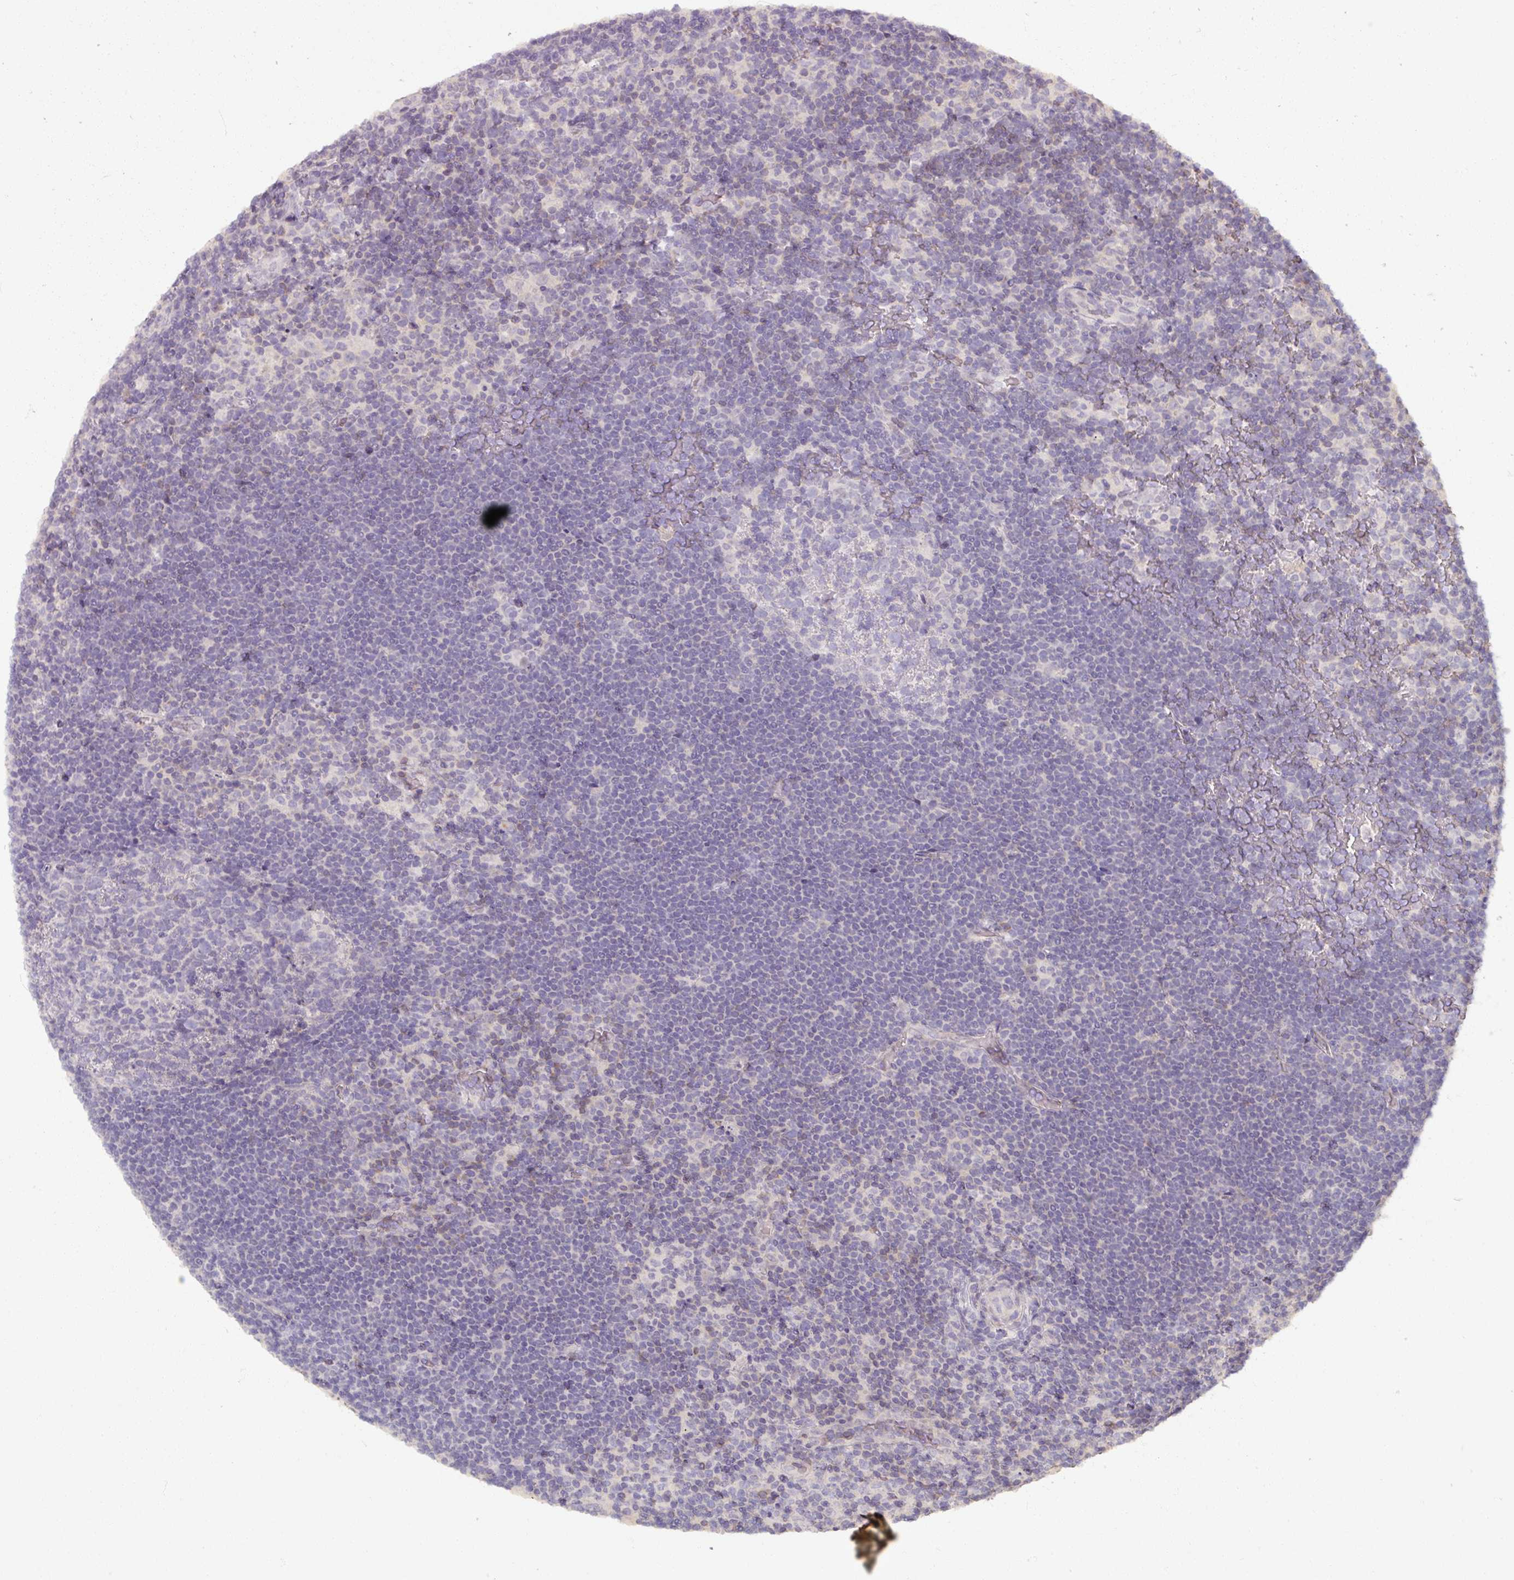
{"staining": {"intensity": "negative", "quantity": "none", "location": "none"}, "tissue": "lymphoma", "cell_type": "Tumor cells", "image_type": "cancer", "snomed": [{"axis": "morphology", "description": "Hodgkin's disease, NOS"}, {"axis": "topography", "description": "Lymph node"}], "caption": "A histopathology image of human Hodgkin's disease is negative for staining in tumor cells.", "gene": "PNMA6A", "patient": {"sex": "female", "age": 57}}